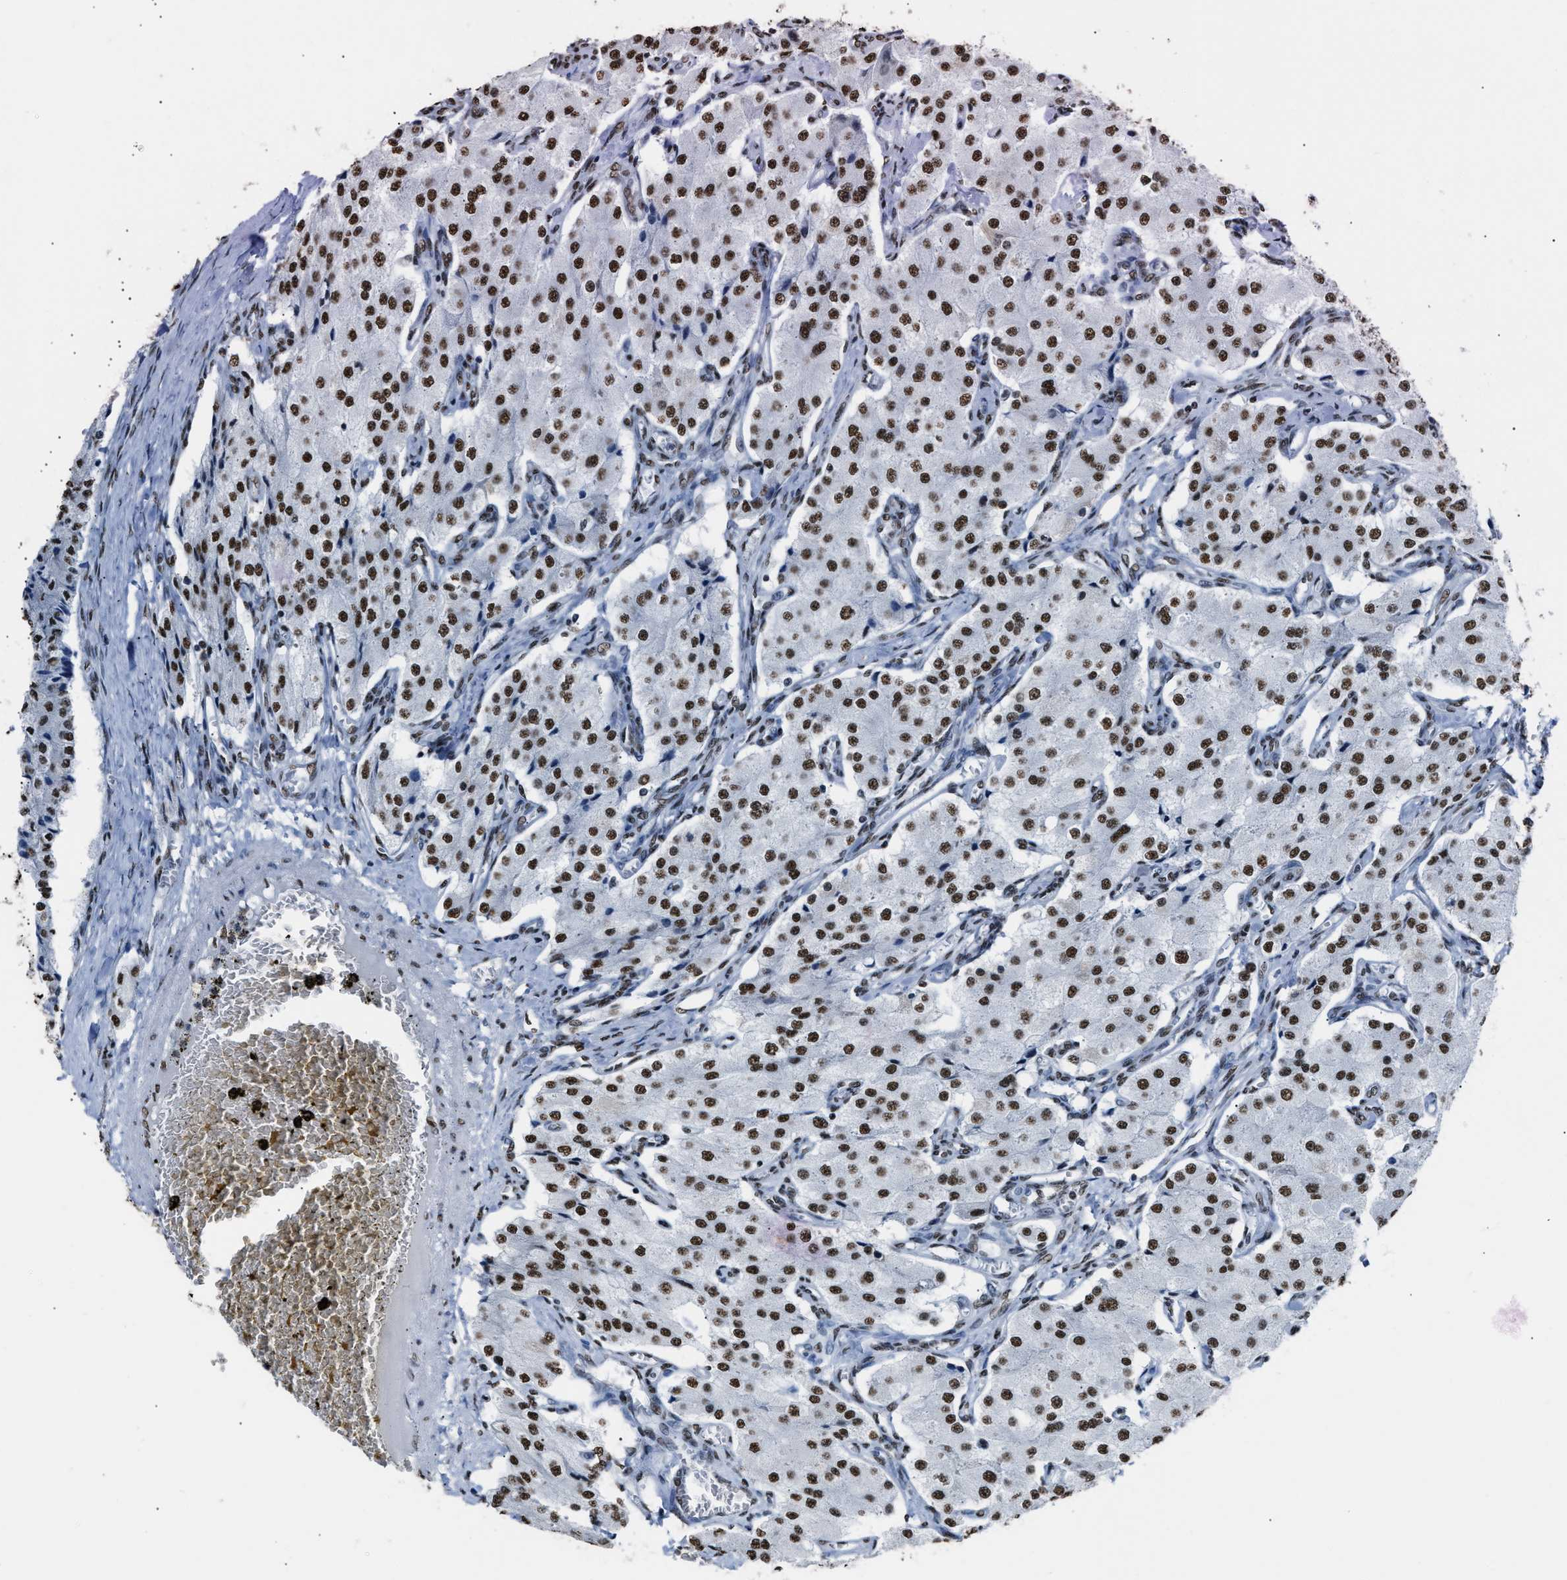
{"staining": {"intensity": "strong", "quantity": ">75%", "location": "nuclear"}, "tissue": "carcinoid", "cell_type": "Tumor cells", "image_type": "cancer", "snomed": [{"axis": "morphology", "description": "Carcinoid, malignant, NOS"}, {"axis": "topography", "description": "Colon"}], "caption": "Brown immunohistochemical staining in human malignant carcinoid shows strong nuclear expression in about >75% of tumor cells.", "gene": "CCAR2", "patient": {"sex": "female", "age": 52}}